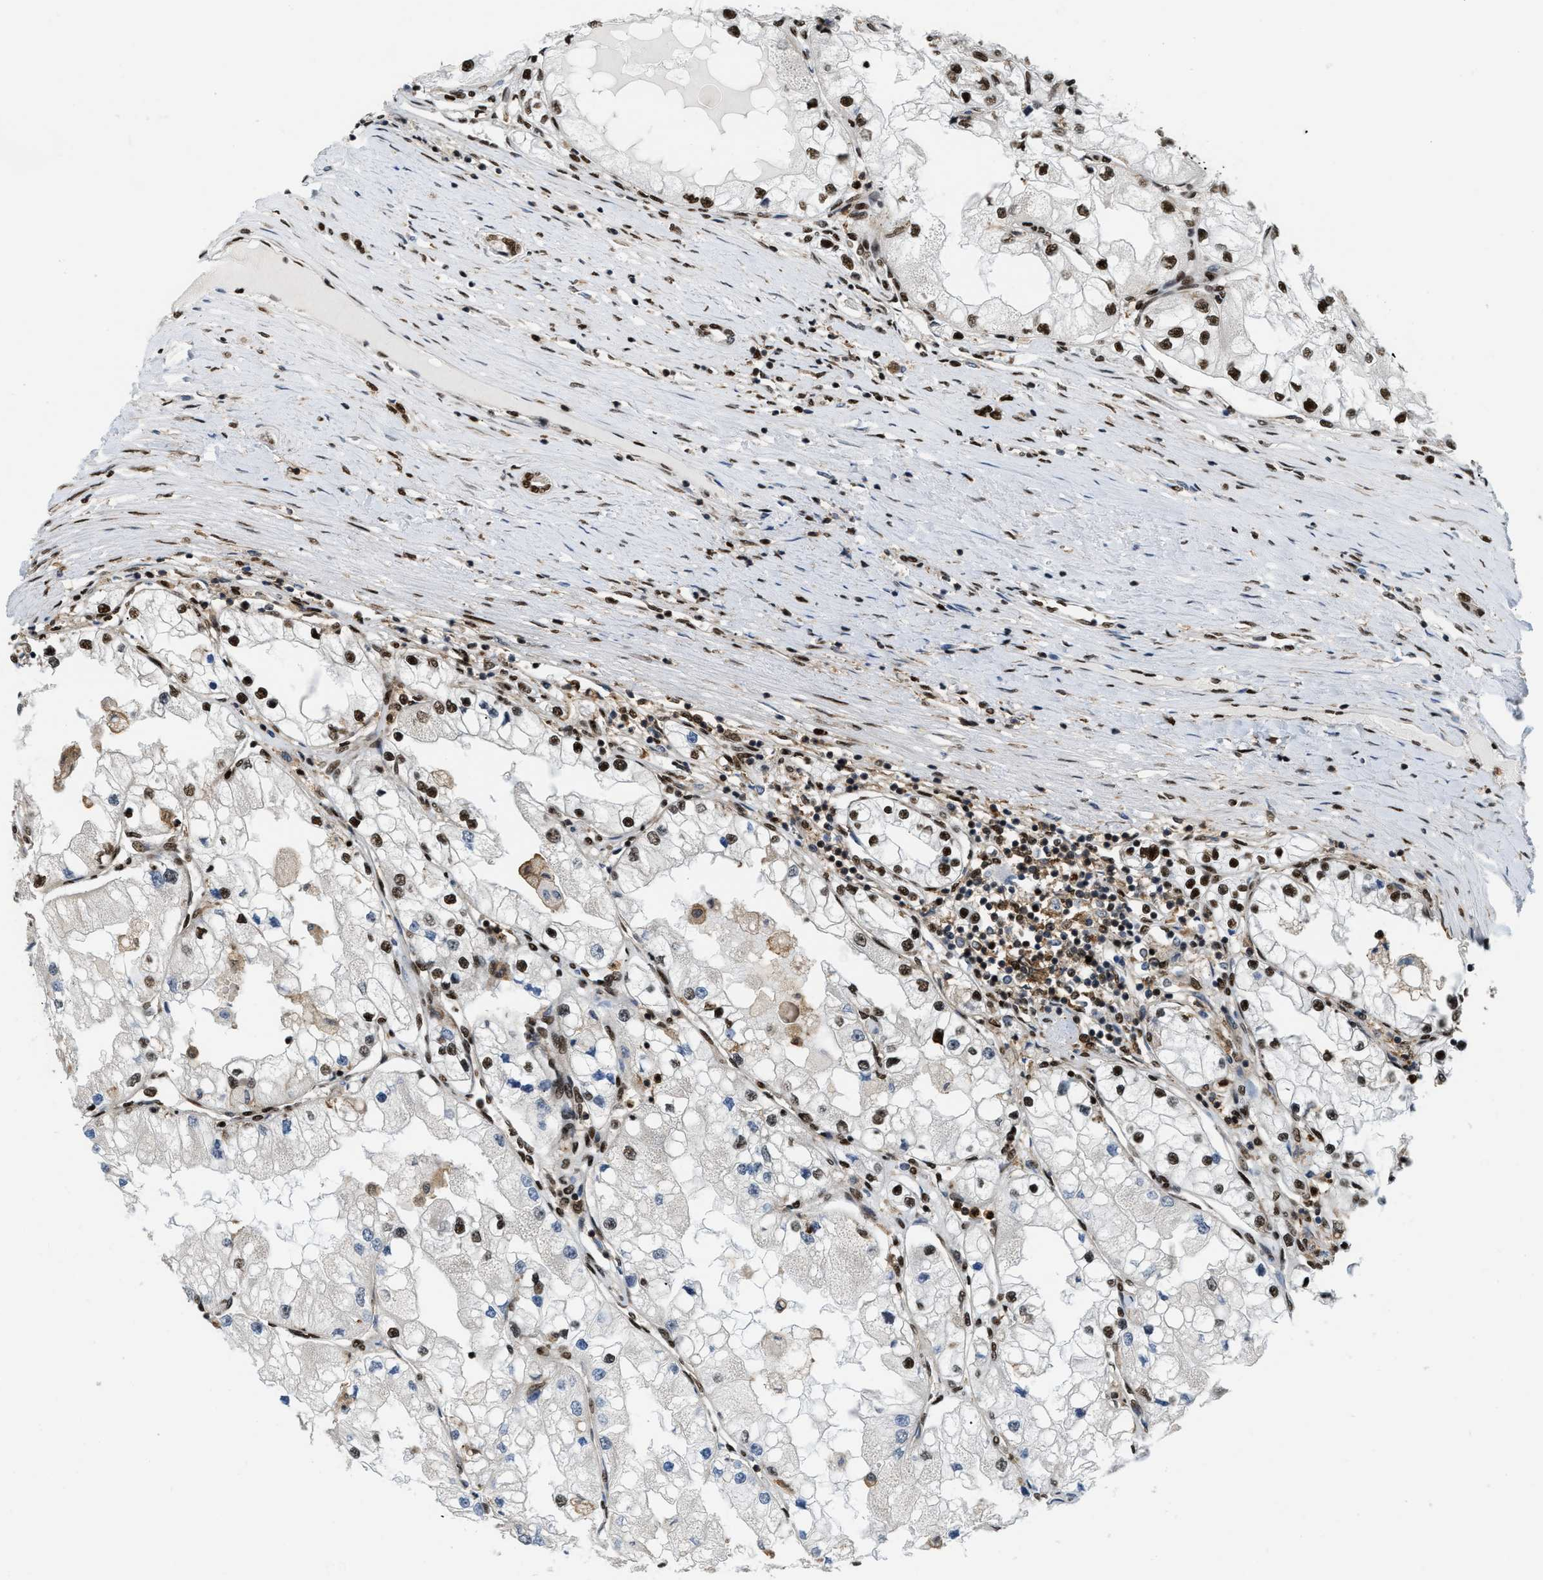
{"staining": {"intensity": "moderate", "quantity": "25%-75%", "location": "nuclear"}, "tissue": "renal cancer", "cell_type": "Tumor cells", "image_type": "cancer", "snomed": [{"axis": "morphology", "description": "Adenocarcinoma, NOS"}, {"axis": "topography", "description": "Kidney"}], "caption": "High-power microscopy captured an immunohistochemistry micrograph of adenocarcinoma (renal), revealing moderate nuclear staining in about 25%-75% of tumor cells.", "gene": "NUMA1", "patient": {"sex": "male", "age": 68}}